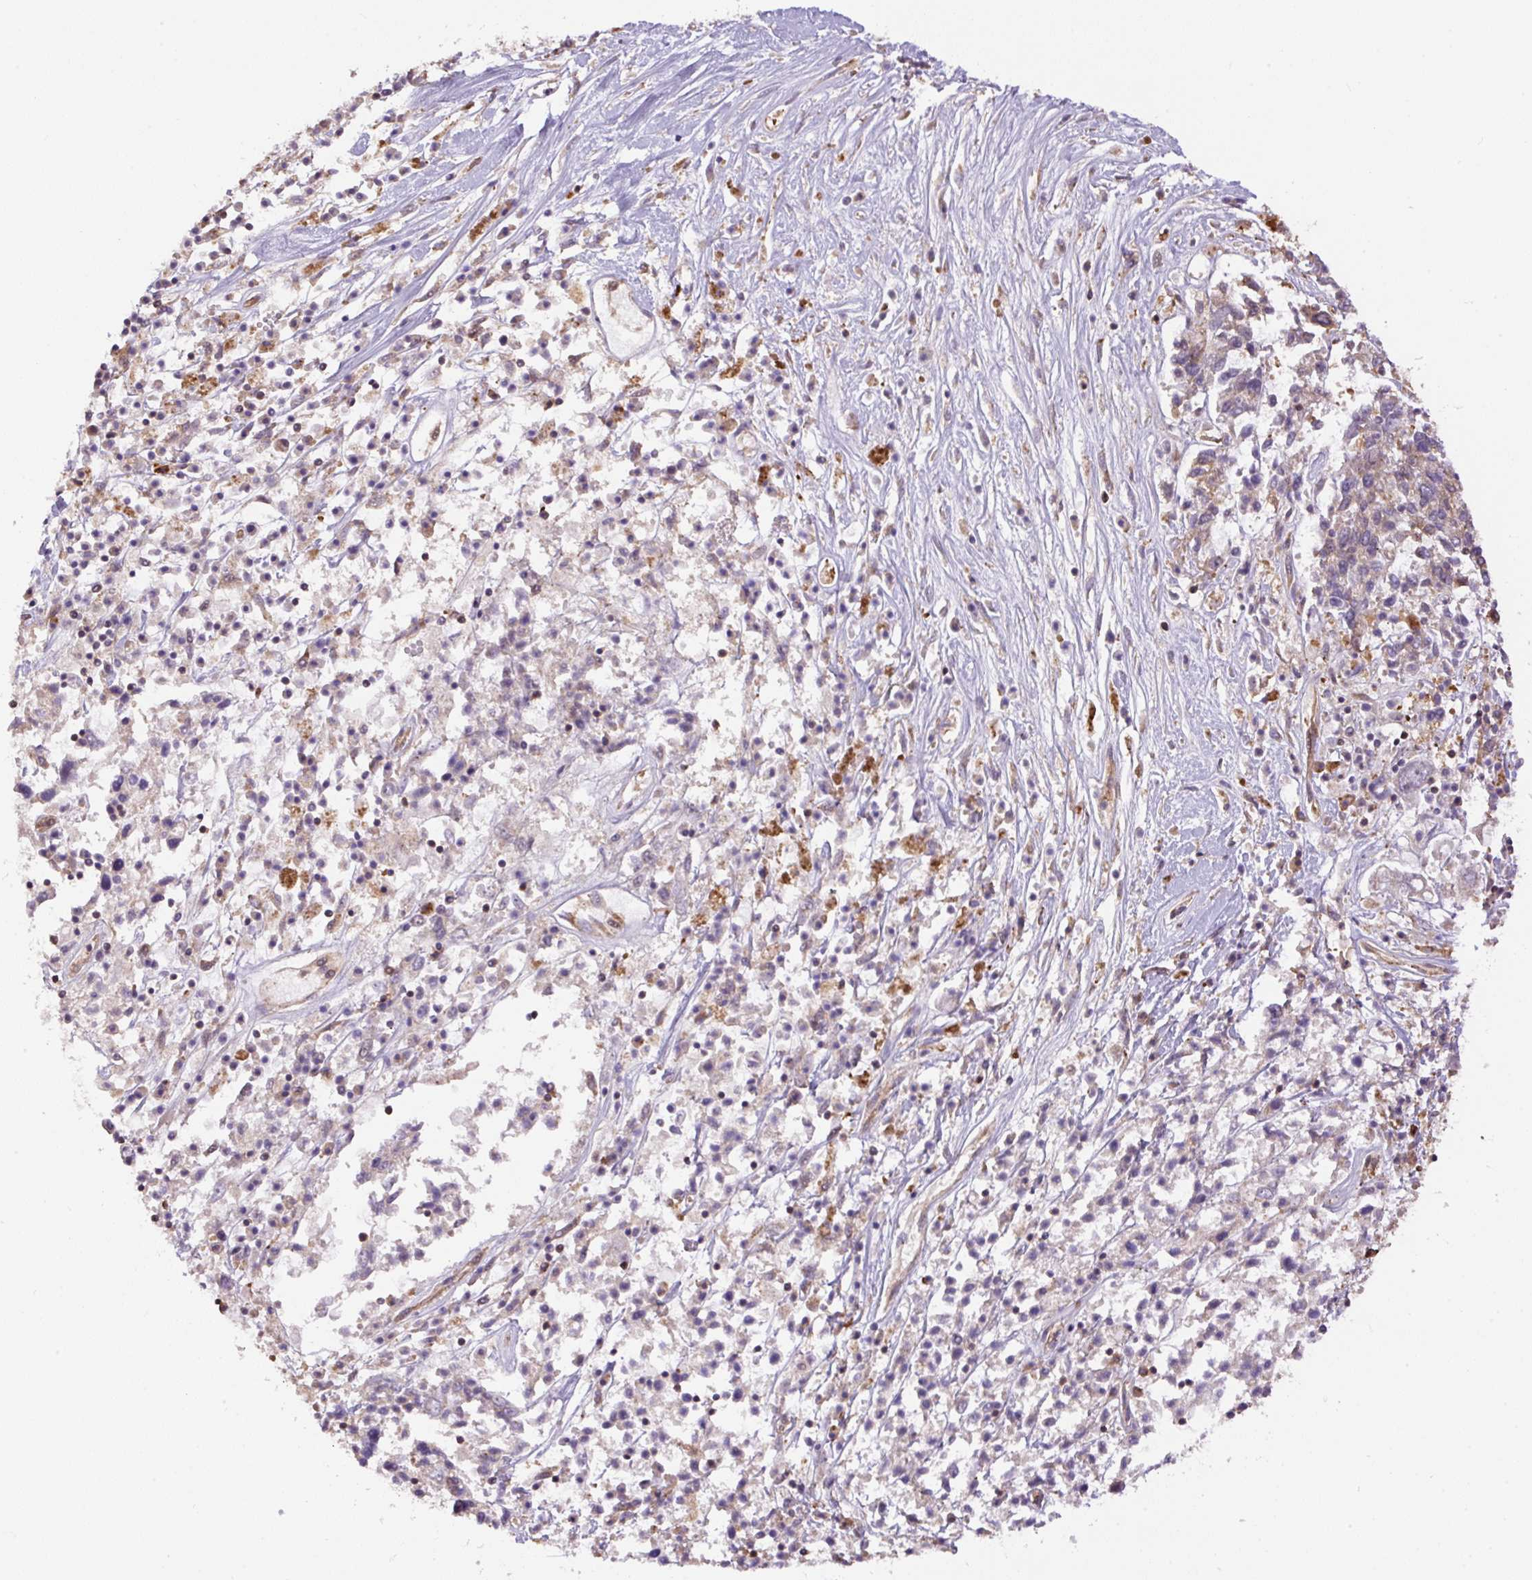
{"staining": {"intensity": "negative", "quantity": "none", "location": "none"}, "tissue": "ovarian cancer", "cell_type": "Tumor cells", "image_type": "cancer", "snomed": [{"axis": "morphology", "description": "Carcinoma, endometroid"}, {"axis": "topography", "description": "Ovary"}], "caption": "A photomicrograph of ovarian cancer stained for a protein shows no brown staining in tumor cells.", "gene": "PPME1", "patient": {"sex": "female", "age": 62}}